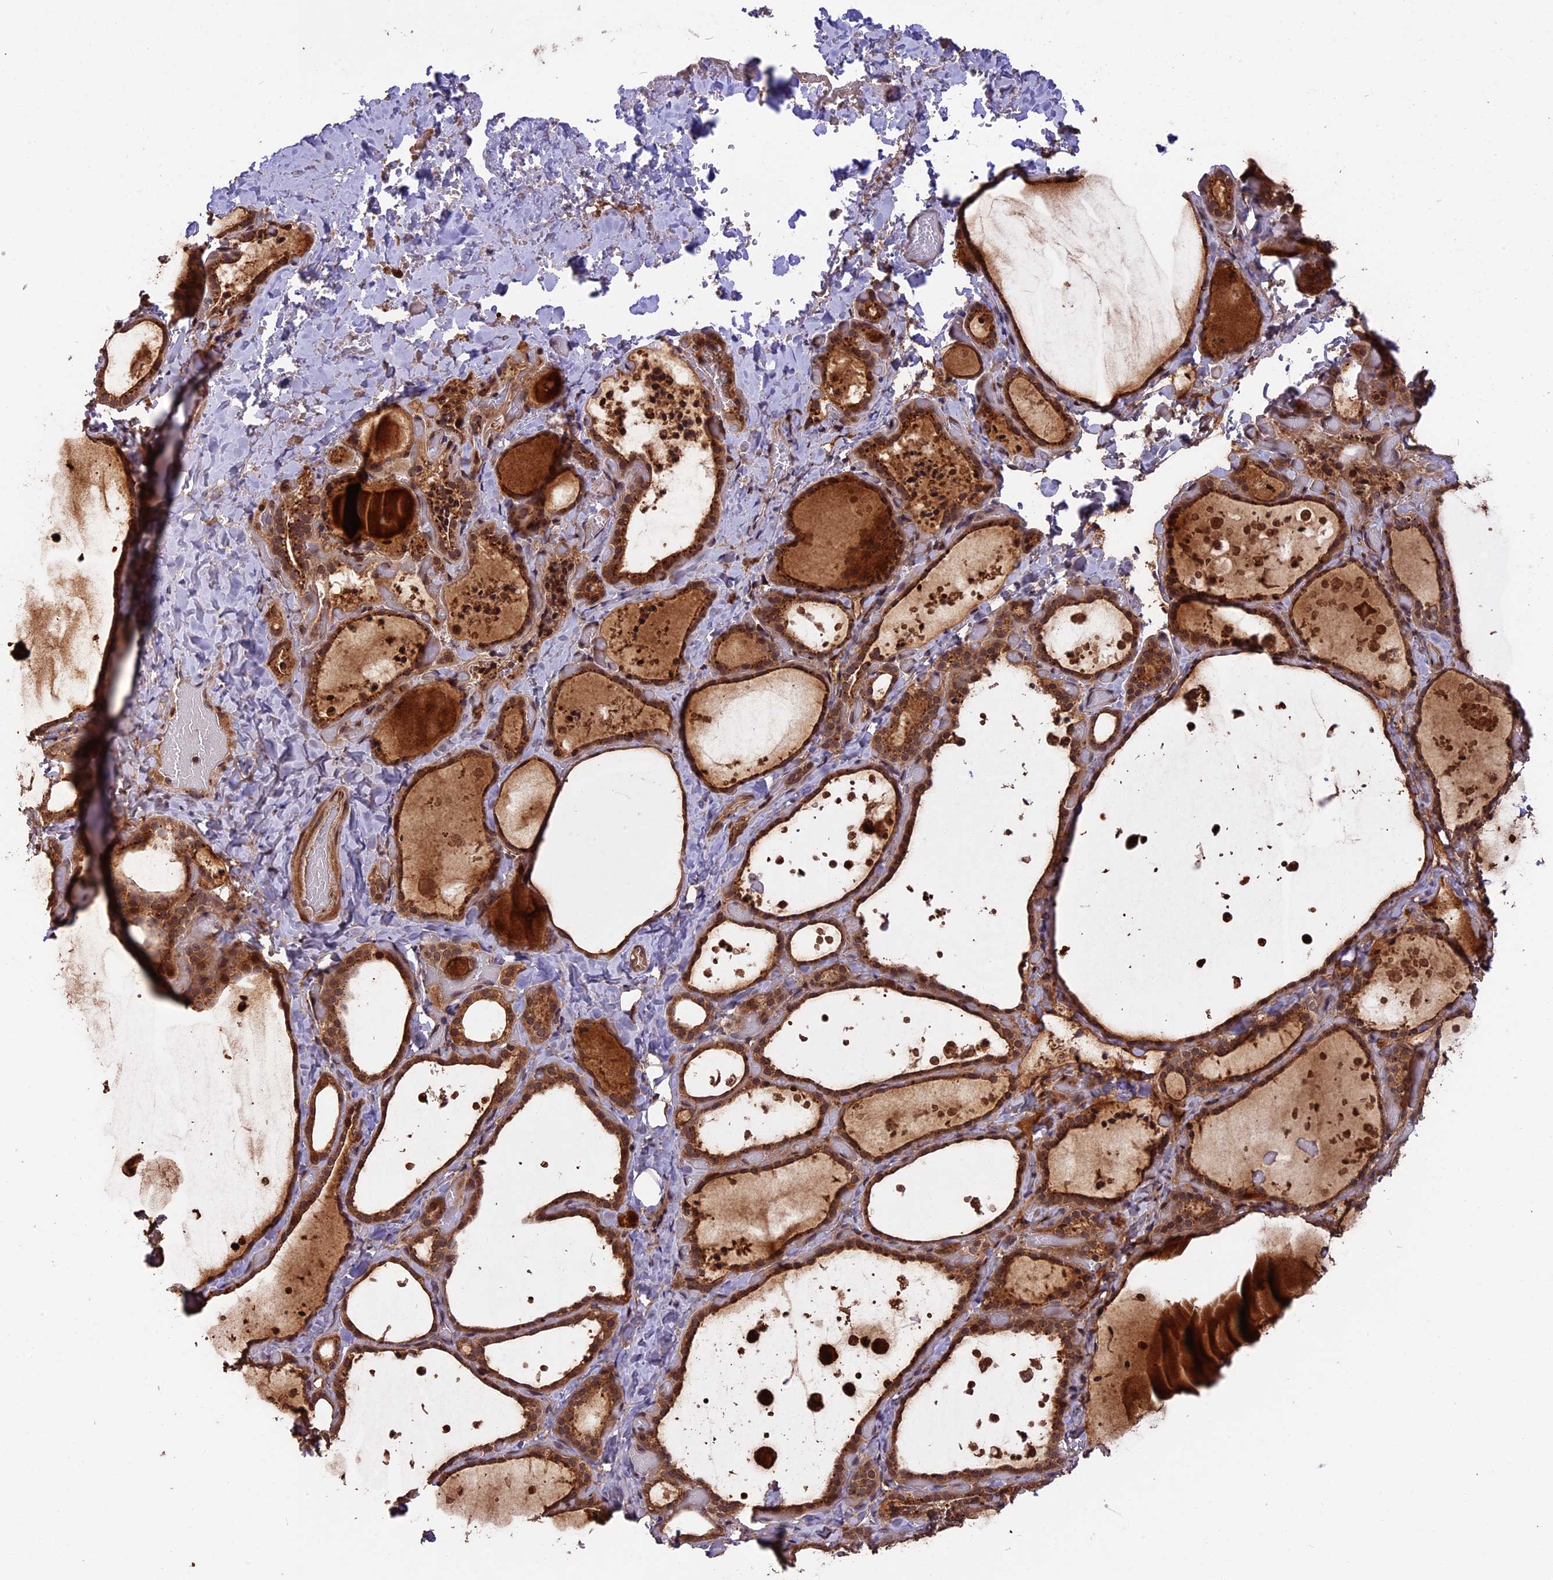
{"staining": {"intensity": "moderate", "quantity": ">75%", "location": "cytoplasmic/membranous,nuclear"}, "tissue": "thyroid gland", "cell_type": "Glandular cells", "image_type": "normal", "snomed": [{"axis": "morphology", "description": "Normal tissue, NOS"}, {"axis": "topography", "description": "Thyroid gland"}], "caption": "DAB (3,3'-diaminobenzidine) immunohistochemical staining of unremarkable thyroid gland exhibits moderate cytoplasmic/membranous,nuclear protein positivity in about >75% of glandular cells.", "gene": "ESCO1", "patient": {"sex": "female", "age": 44}}